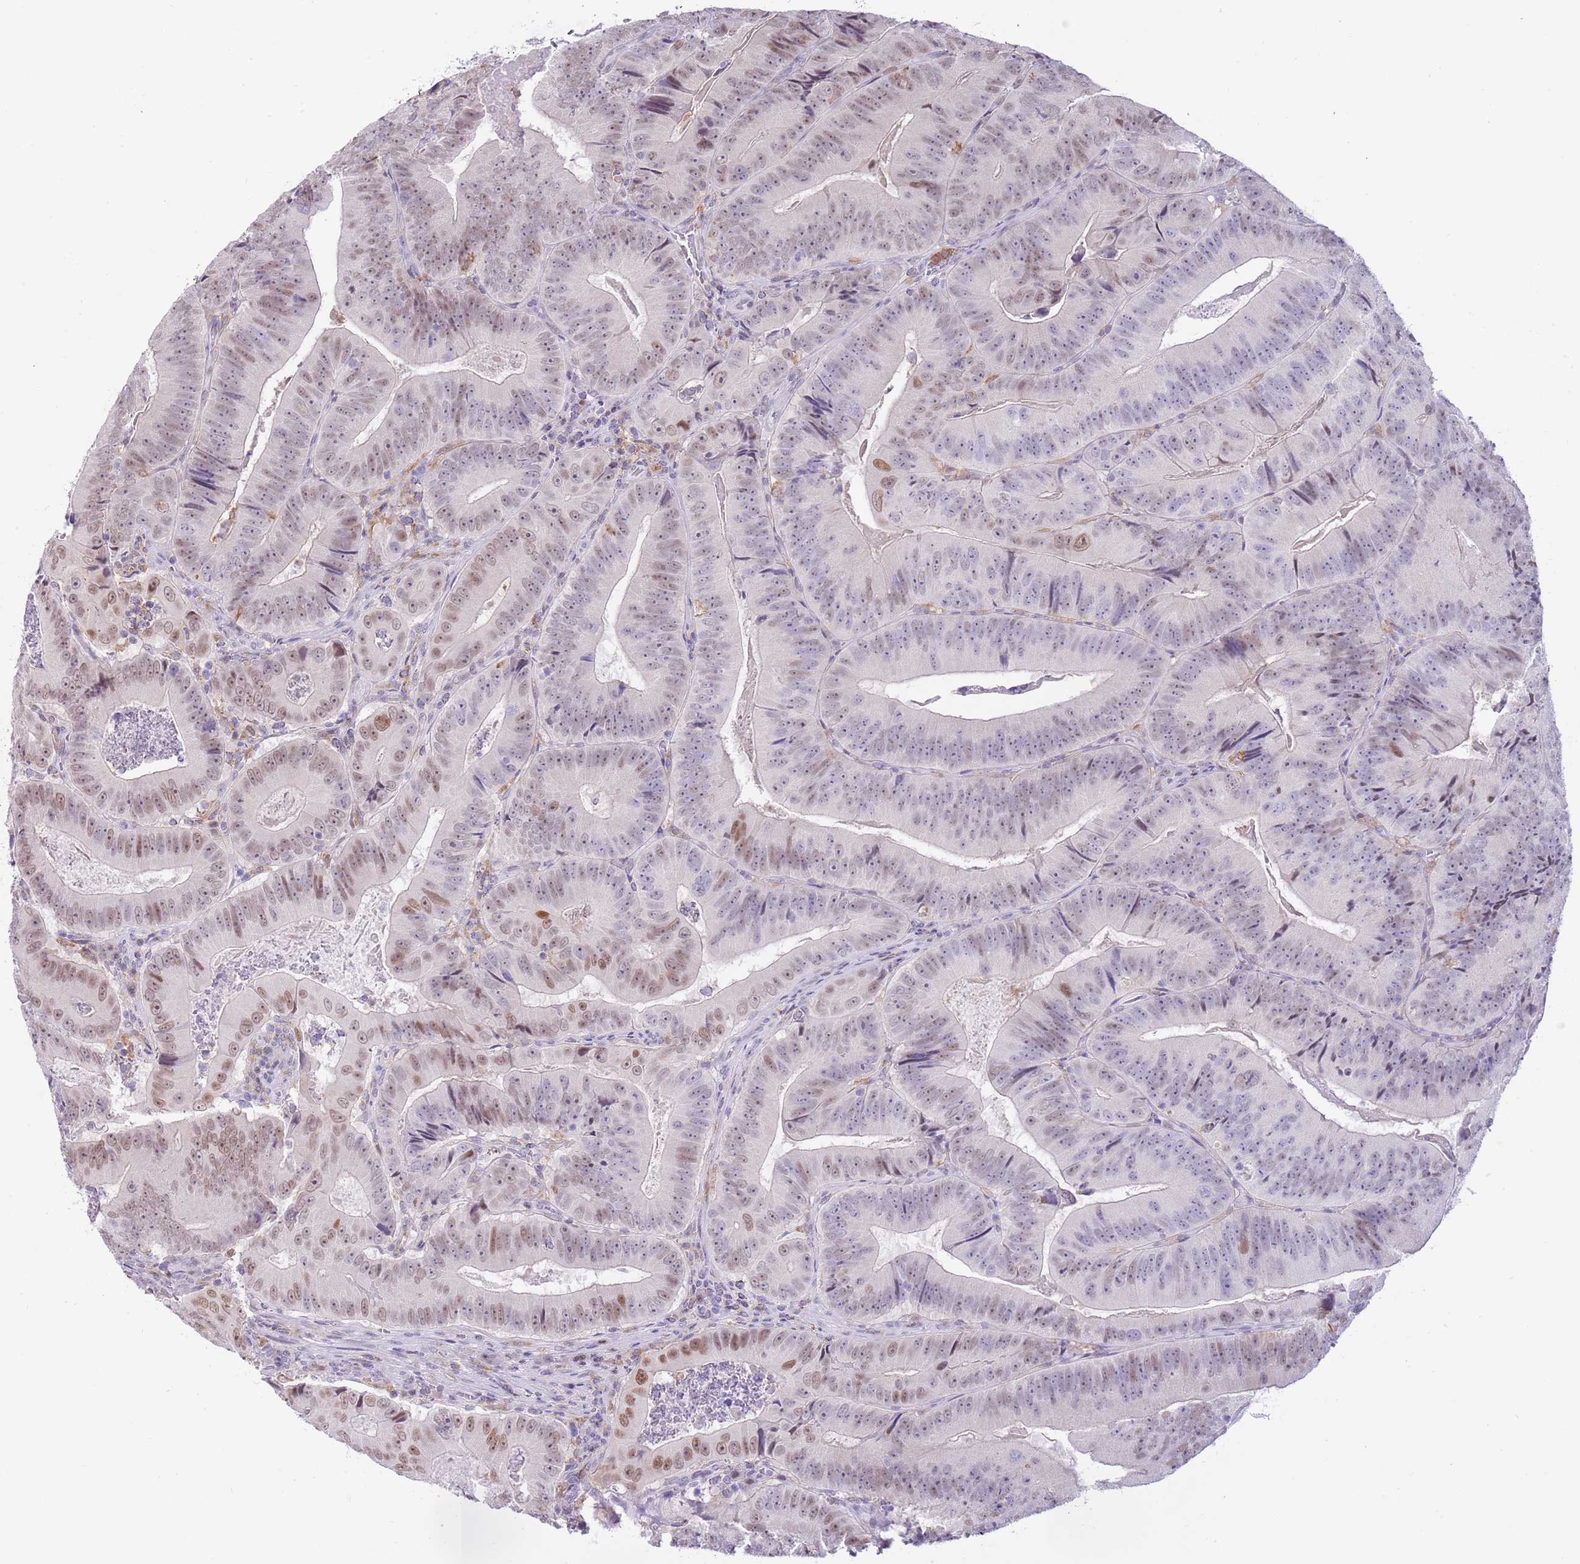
{"staining": {"intensity": "moderate", "quantity": "<25%", "location": "nuclear"}, "tissue": "colorectal cancer", "cell_type": "Tumor cells", "image_type": "cancer", "snomed": [{"axis": "morphology", "description": "Adenocarcinoma, NOS"}, {"axis": "topography", "description": "Colon"}], "caption": "Tumor cells show low levels of moderate nuclear positivity in about <25% of cells in colorectal adenocarcinoma.", "gene": "PPP1R17", "patient": {"sex": "female", "age": 86}}